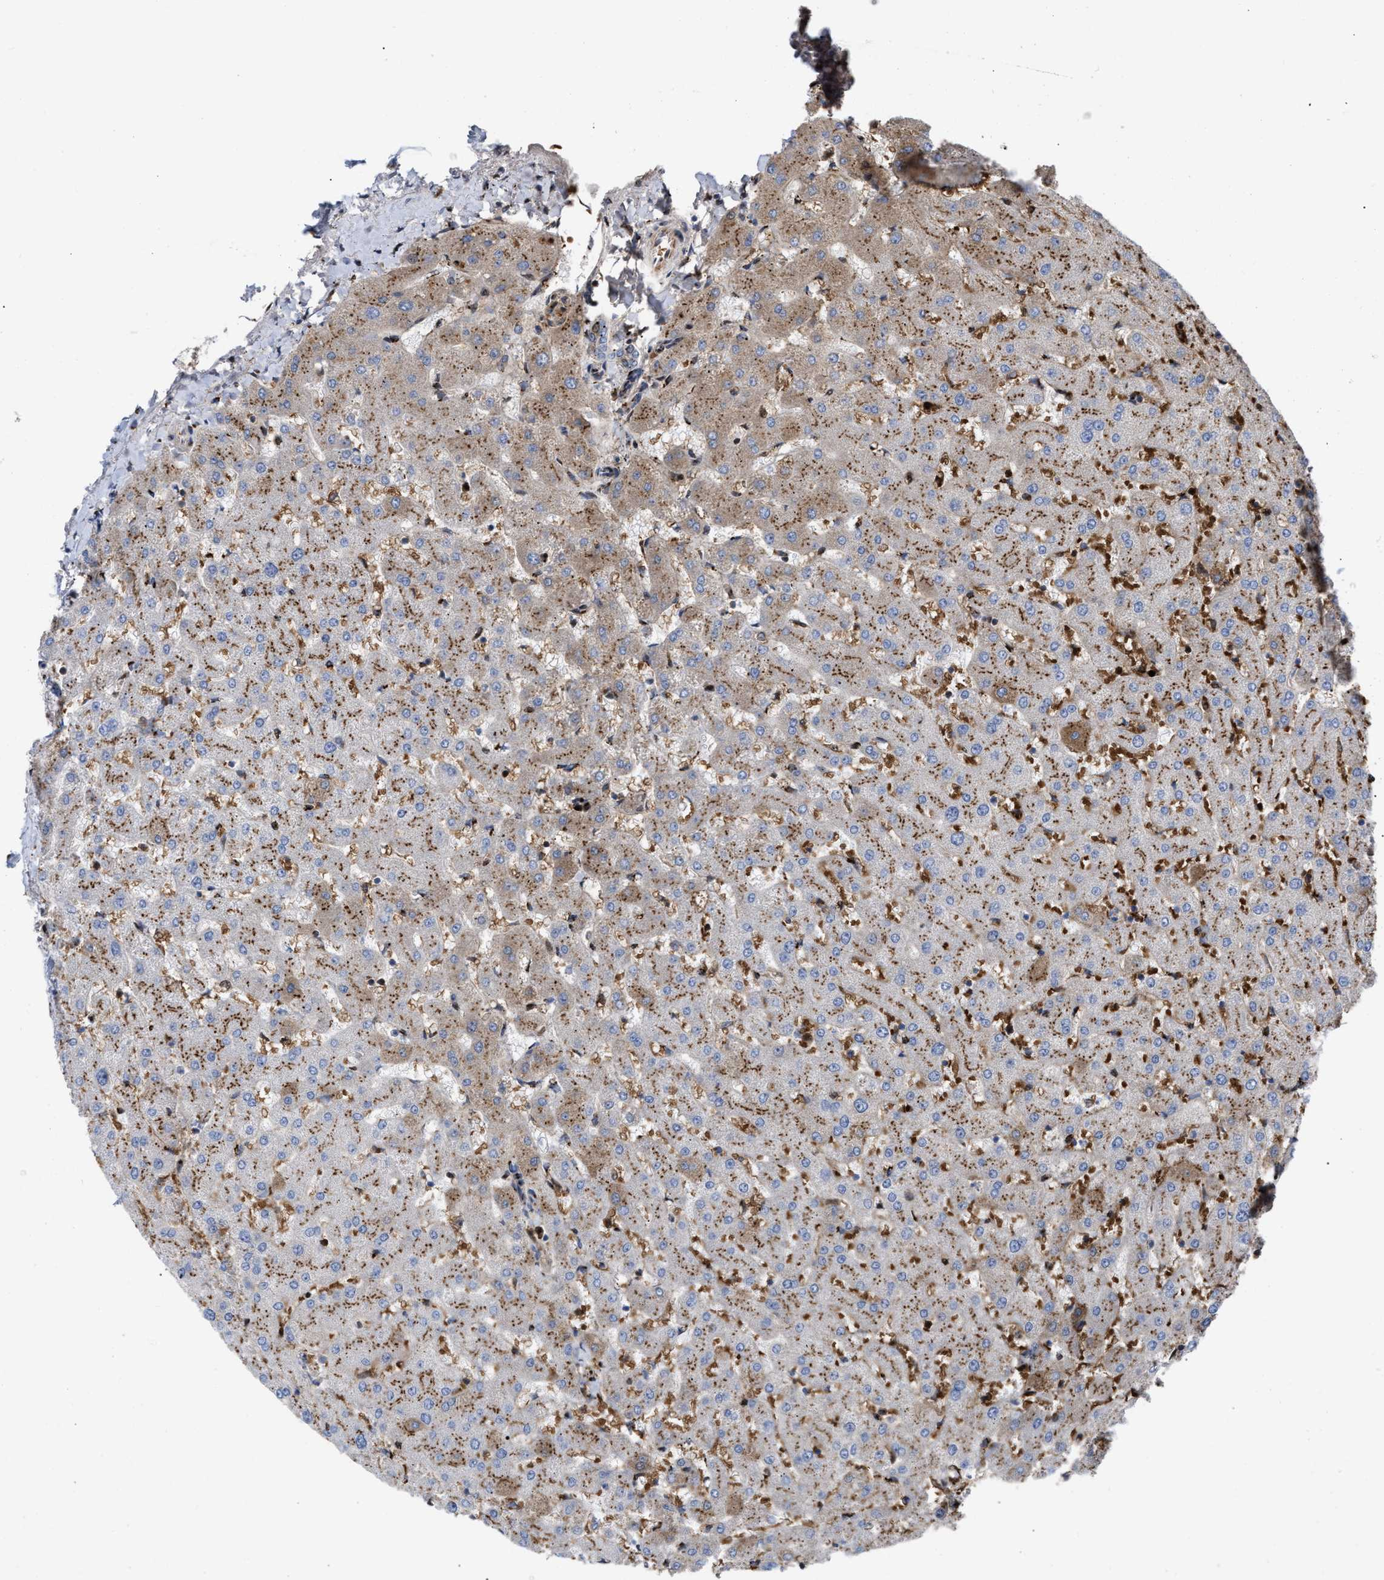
{"staining": {"intensity": "weak", "quantity": "25%-75%", "location": "cytoplasmic/membranous"}, "tissue": "liver", "cell_type": "Cholangiocytes", "image_type": "normal", "snomed": [{"axis": "morphology", "description": "Normal tissue, NOS"}, {"axis": "topography", "description": "Liver"}], "caption": "Liver stained with DAB immunohistochemistry reveals low levels of weak cytoplasmic/membranous positivity in approximately 25%-75% of cholangiocytes. (IHC, brightfield microscopy, high magnification).", "gene": "CCL2", "patient": {"sex": "female", "age": 63}}